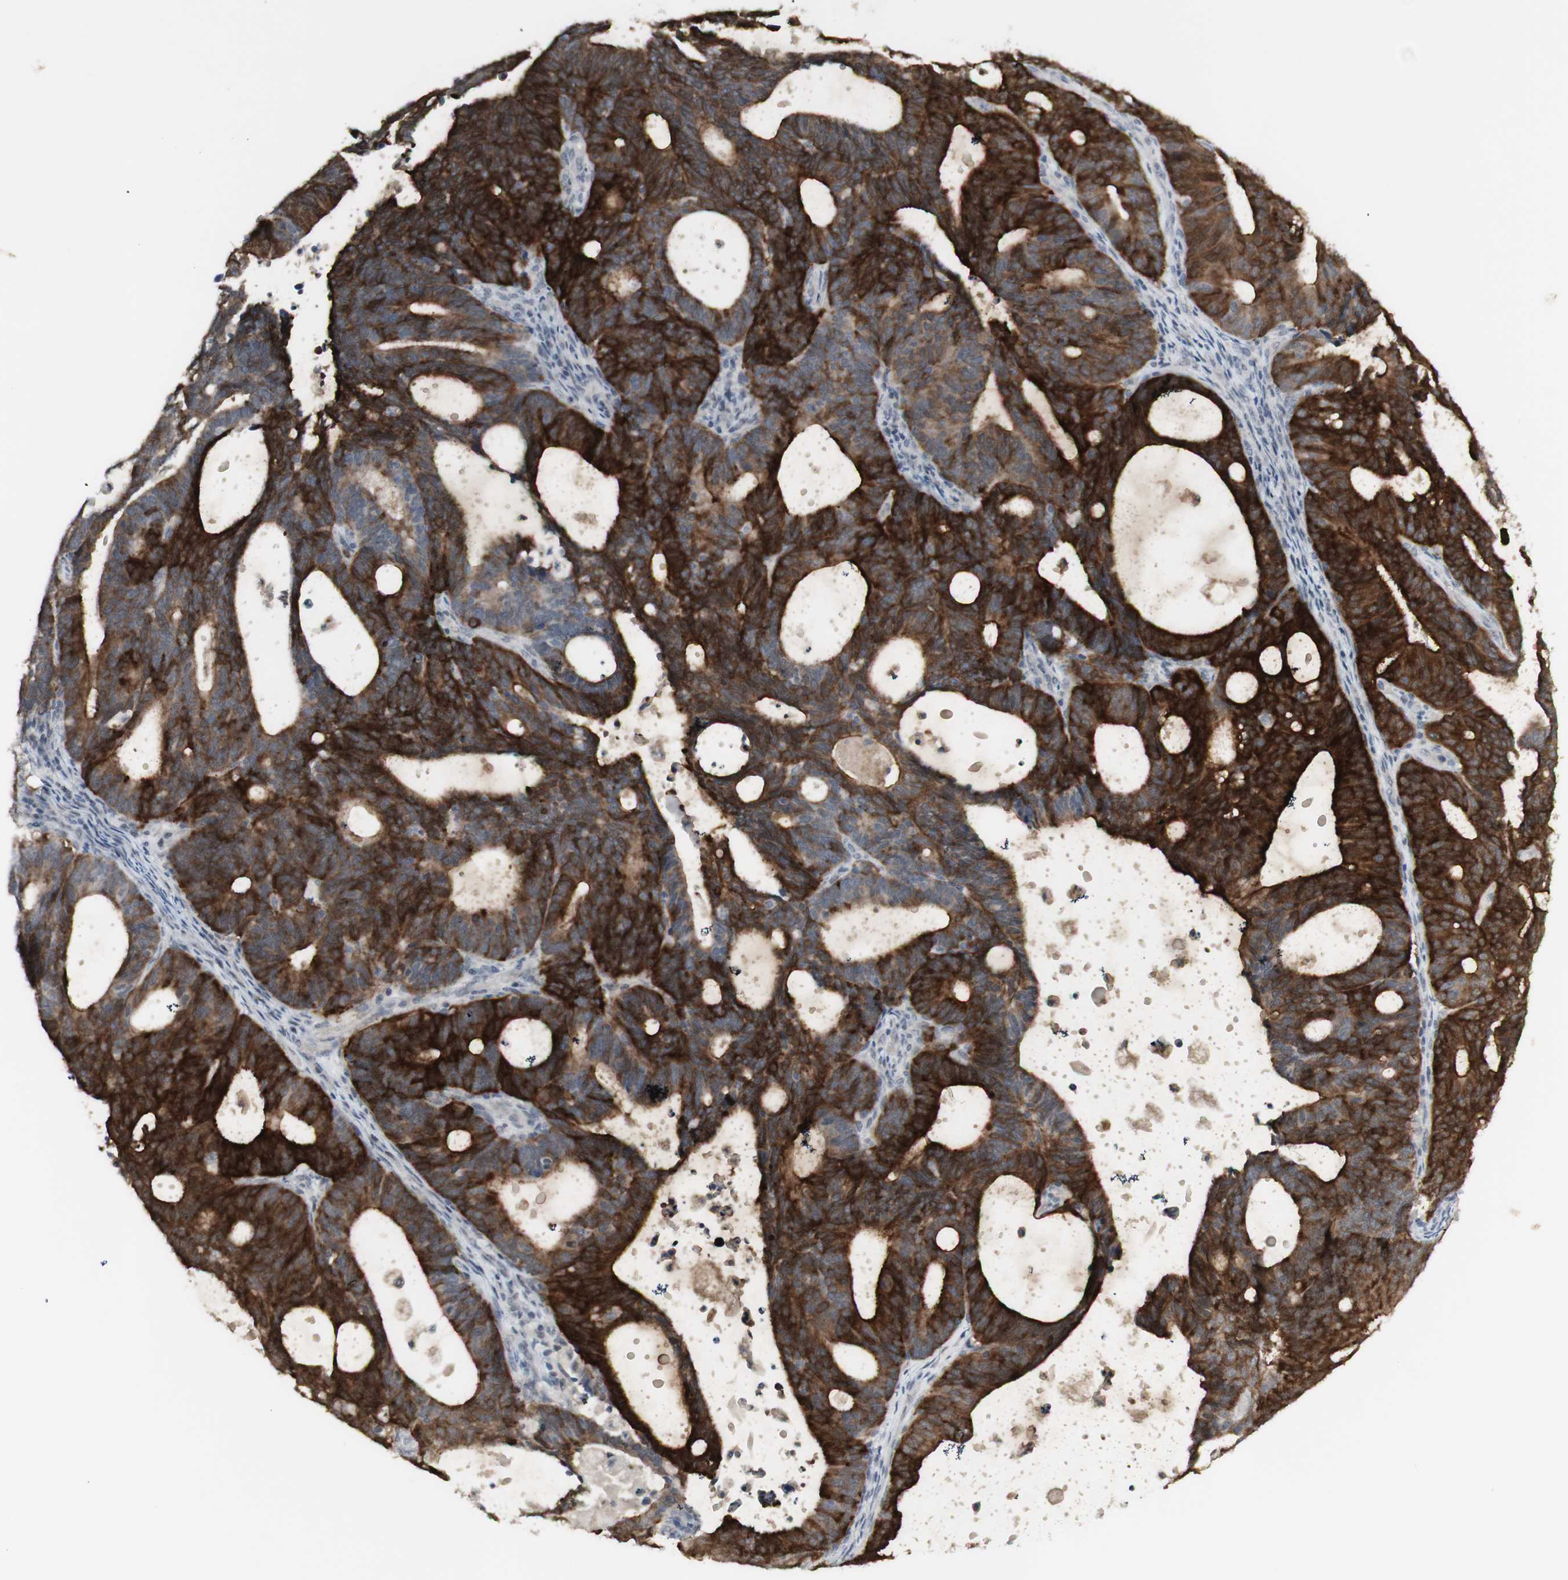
{"staining": {"intensity": "strong", "quantity": ">75%", "location": "cytoplasmic/membranous"}, "tissue": "endometrial cancer", "cell_type": "Tumor cells", "image_type": "cancer", "snomed": [{"axis": "morphology", "description": "Adenocarcinoma, NOS"}, {"axis": "topography", "description": "Uterus"}], "caption": "High-power microscopy captured an immunohistochemistry photomicrograph of endometrial cancer (adenocarcinoma), revealing strong cytoplasmic/membranous staining in approximately >75% of tumor cells. Using DAB (brown) and hematoxylin (blue) stains, captured at high magnification using brightfield microscopy.", "gene": "C1orf116", "patient": {"sex": "female", "age": 83}}